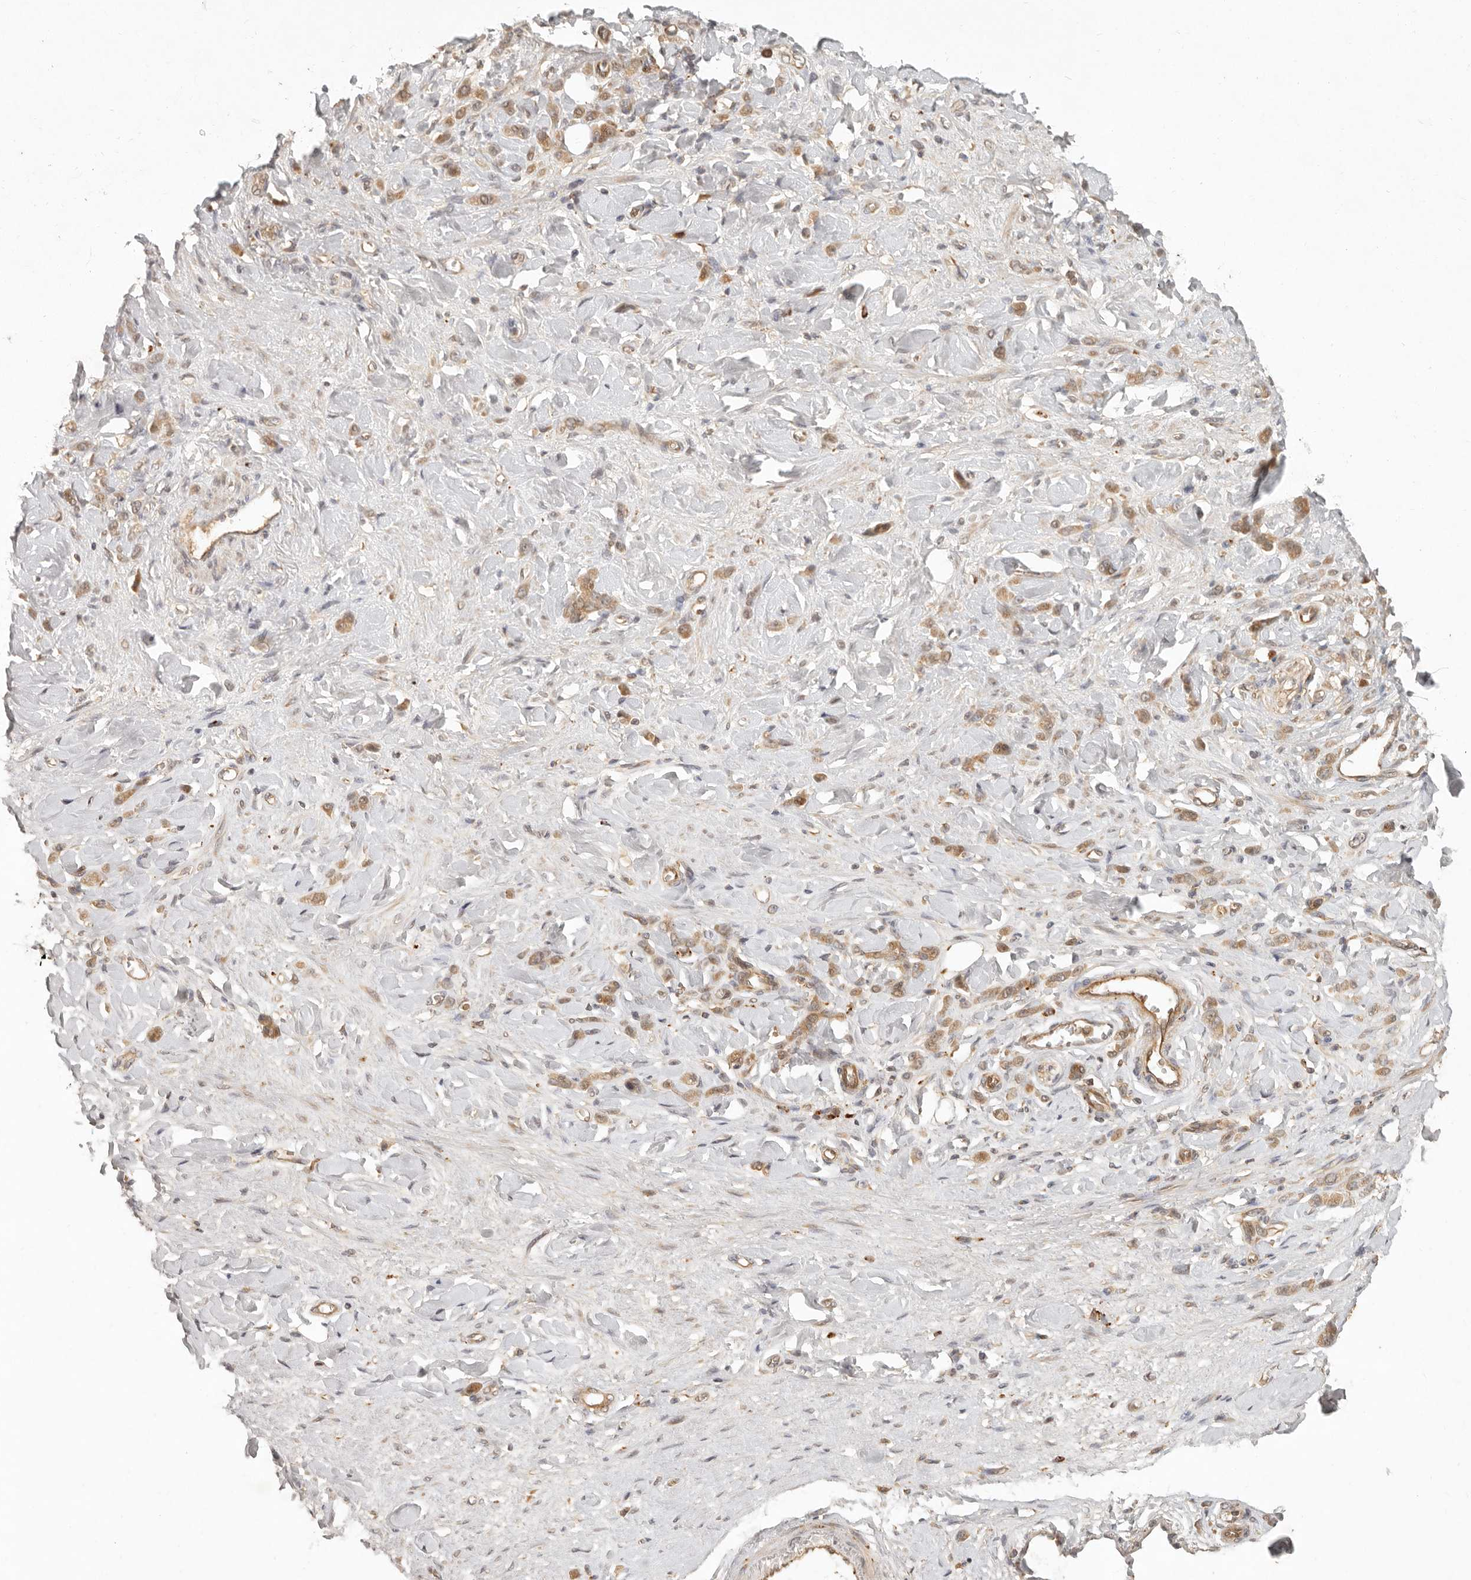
{"staining": {"intensity": "moderate", "quantity": ">75%", "location": "cytoplasmic/membranous"}, "tissue": "stomach cancer", "cell_type": "Tumor cells", "image_type": "cancer", "snomed": [{"axis": "morphology", "description": "Normal tissue, NOS"}, {"axis": "morphology", "description": "Adenocarcinoma, NOS"}, {"axis": "topography", "description": "Stomach"}], "caption": "Moderate cytoplasmic/membranous protein expression is appreciated in about >75% of tumor cells in stomach adenocarcinoma. Immunohistochemistry (ihc) stains the protein in brown and the nuclei are stained blue.", "gene": "ANKRD61", "patient": {"sex": "male", "age": 82}}